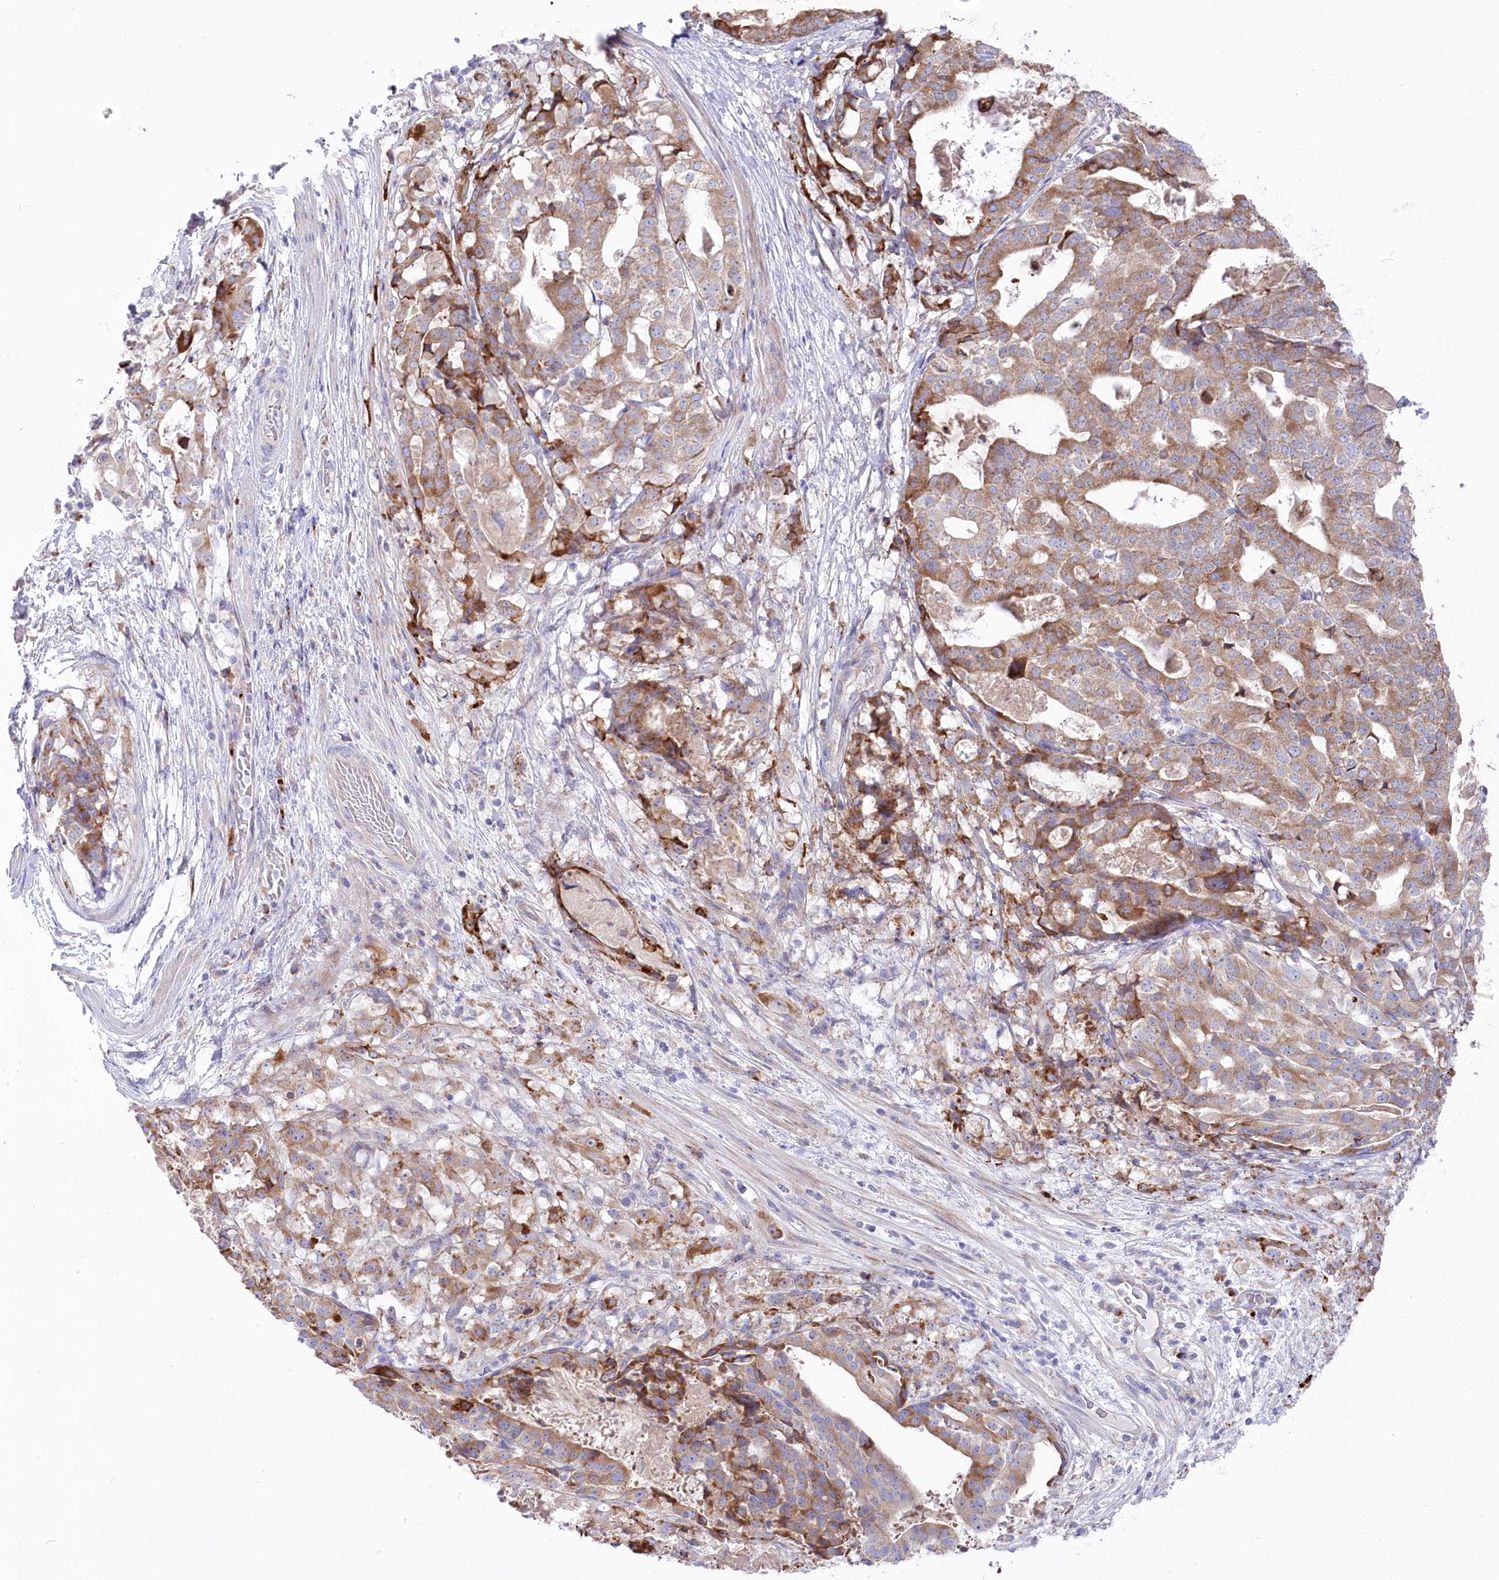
{"staining": {"intensity": "moderate", "quantity": ">75%", "location": "cytoplasmic/membranous"}, "tissue": "stomach cancer", "cell_type": "Tumor cells", "image_type": "cancer", "snomed": [{"axis": "morphology", "description": "Adenocarcinoma, NOS"}, {"axis": "topography", "description": "Stomach"}], "caption": "Stomach cancer tissue exhibits moderate cytoplasmic/membranous positivity in about >75% of tumor cells, visualized by immunohistochemistry.", "gene": "POGLUT1", "patient": {"sex": "male", "age": 48}}